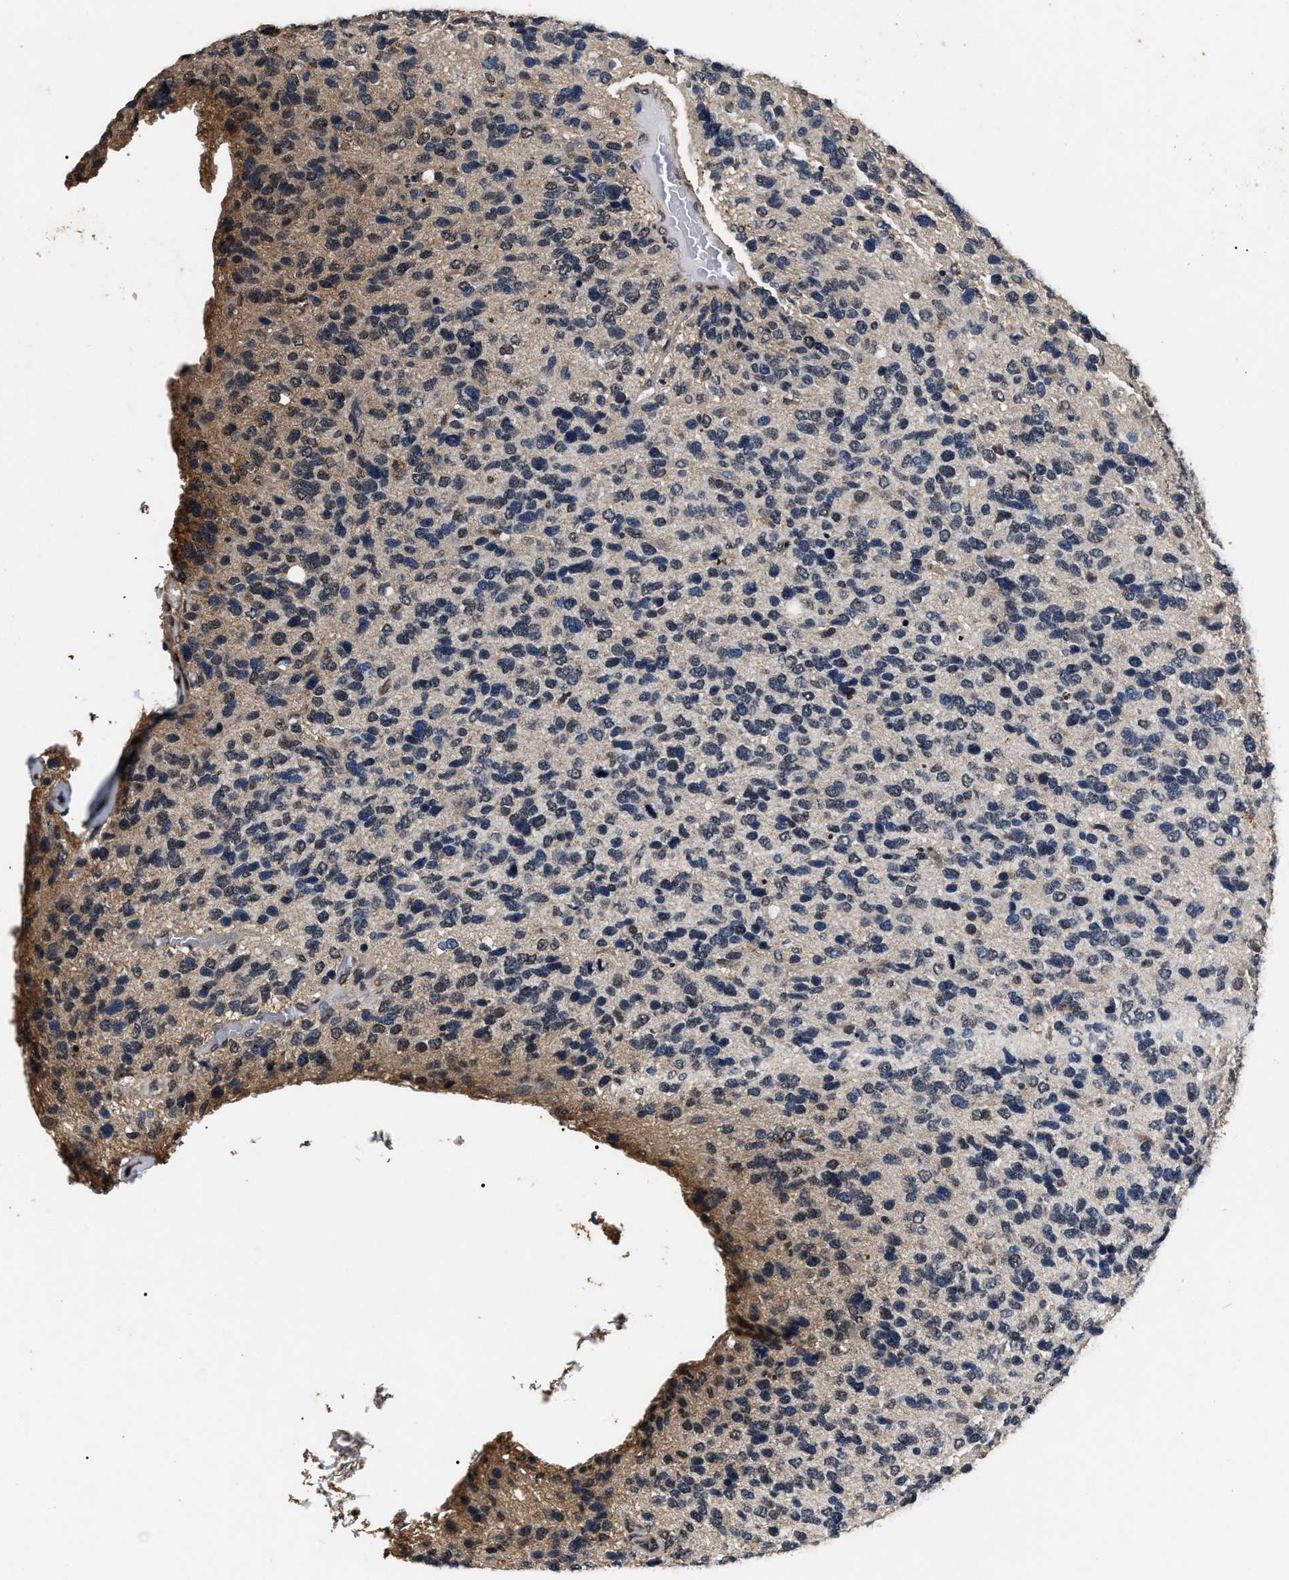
{"staining": {"intensity": "weak", "quantity": "<25%", "location": "nuclear"}, "tissue": "glioma", "cell_type": "Tumor cells", "image_type": "cancer", "snomed": [{"axis": "morphology", "description": "Glioma, malignant, High grade"}, {"axis": "topography", "description": "Brain"}], "caption": "Tumor cells are negative for protein expression in human malignant high-grade glioma. (DAB (3,3'-diaminobenzidine) immunohistochemistry with hematoxylin counter stain).", "gene": "ANP32E", "patient": {"sex": "female", "age": 58}}